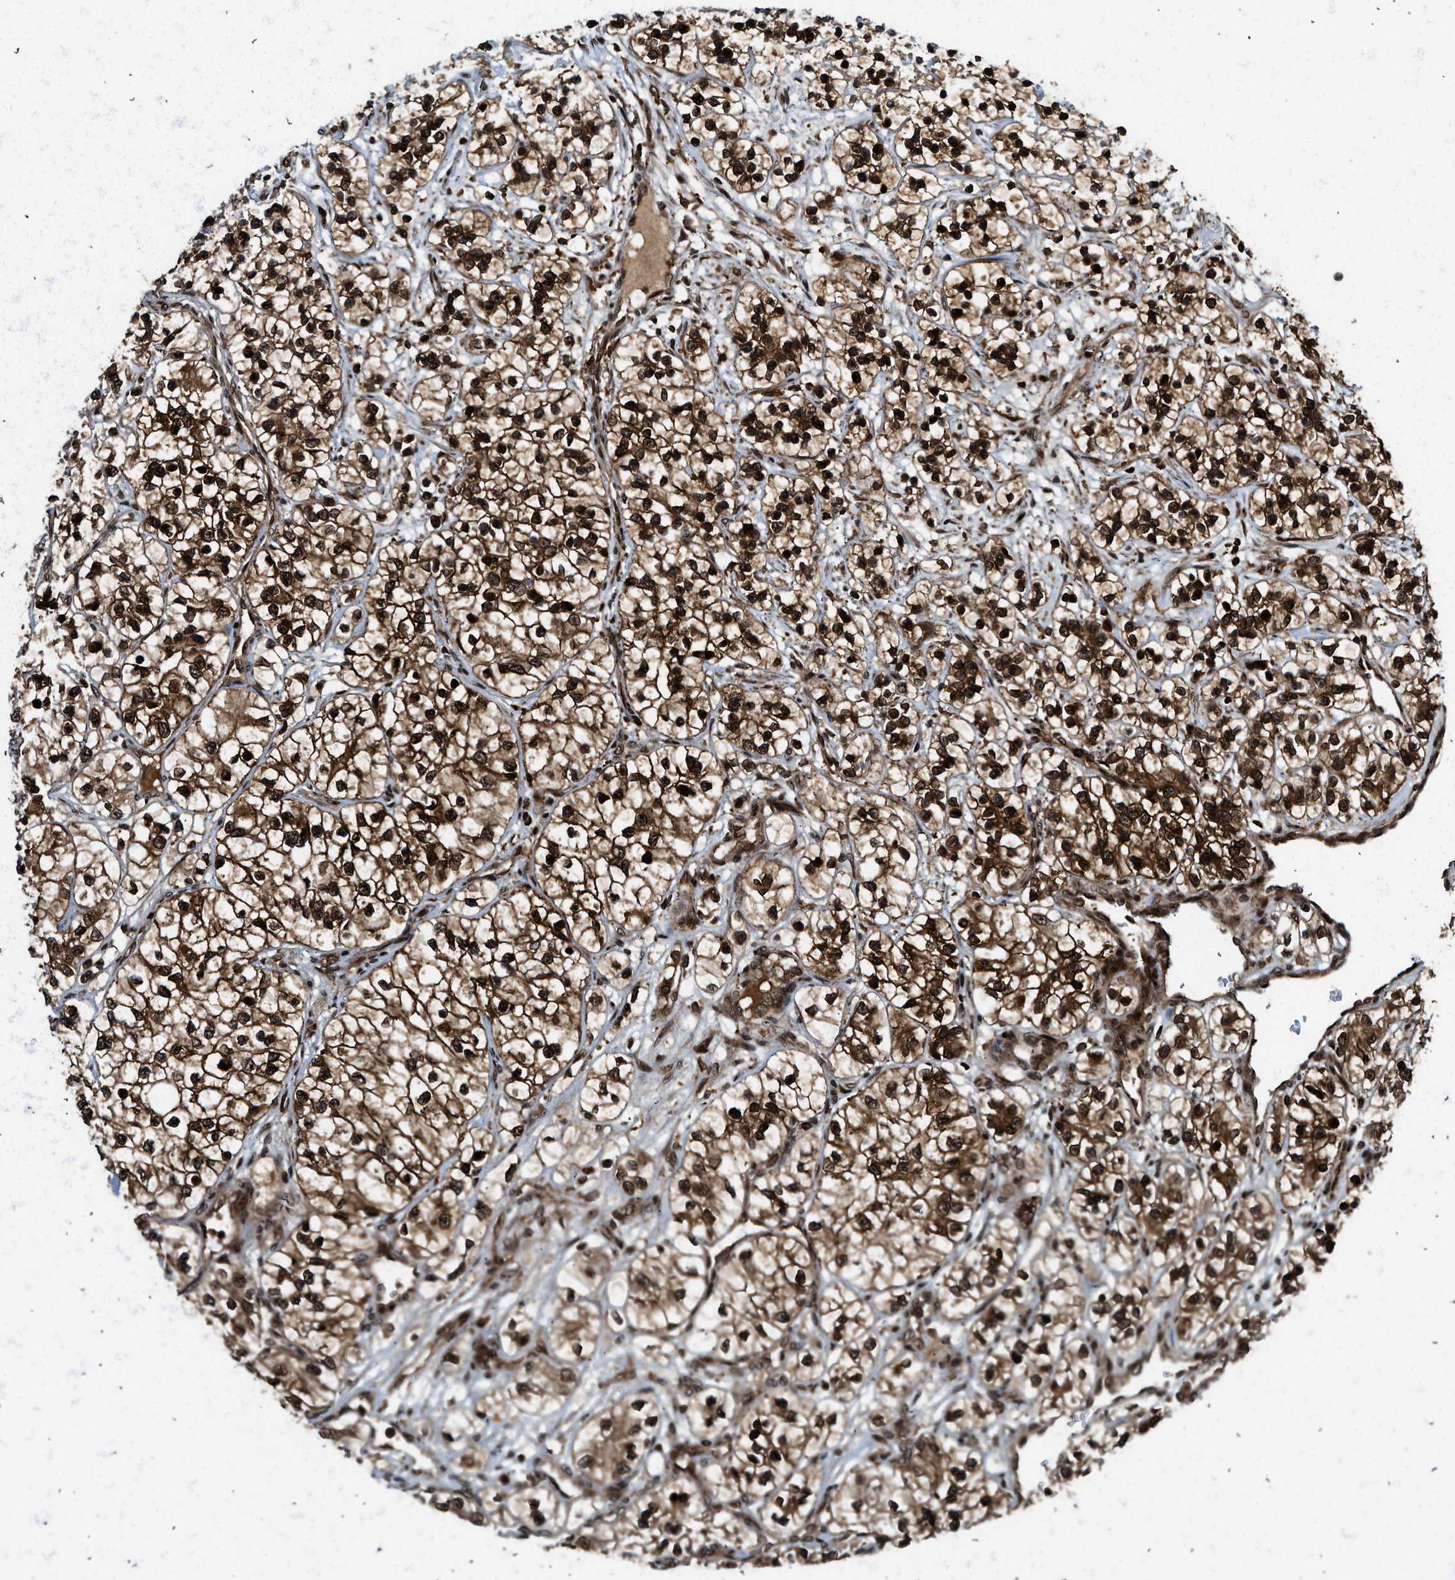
{"staining": {"intensity": "strong", "quantity": ">75%", "location": "cytoplasmic/membranous,nuclear"}, "tissue": "renal cancer", "cell_type": "Tumor cells", "image_type": "cancer", "snomed": [{"axis": "morphology", "description": "Adenocarcinoma, NOS"}, {"axis": "topography", "description": "Kidney"}], "caption": "Immunohistochemical staining of renal cancer (adenocarcinoma) reveals strong cytoplasmic/membranous and nuclear protein positivity in about >75% of tumor cells.", "gene": "MDM2", "patient": {"sex": "female", "age": 57}}